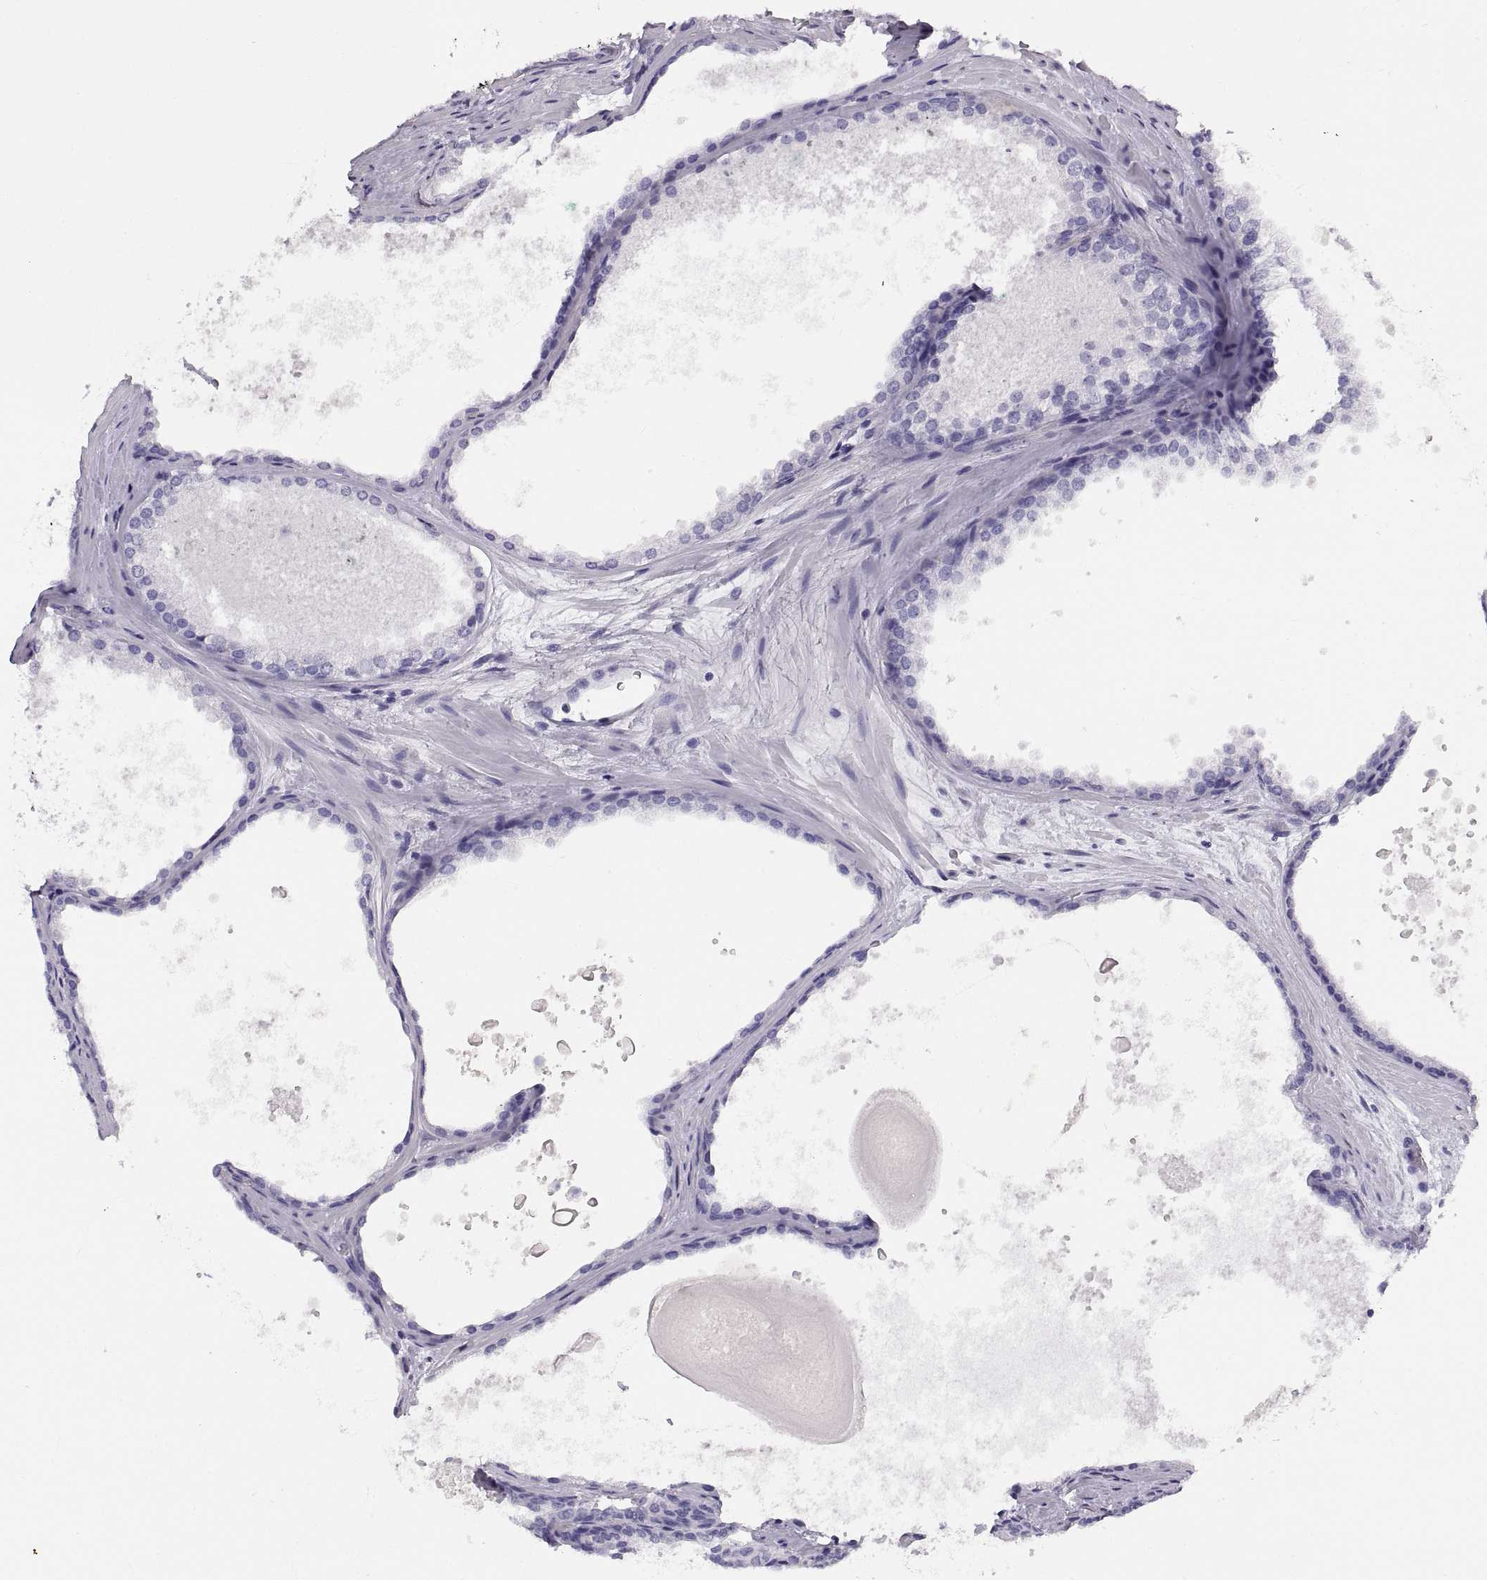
{"staining": {"intensity": "negative", "quantity": "none", "location": "none"}, "tissue": "prostate cancer", "cell_type": "Tumor cells", "image_type": "cancer", "snomed": [{"axis": "morphology", "description": "Adenocarcinoma, Low grade"}, {"axis": "topography", "description": "Prostate"}], "caption": "There is no significant expression in tumor cells of low-grade adenocarcinoma (prostate).", "gene": "RLBP1", "patient": {"sex": "male", "age": 56}}